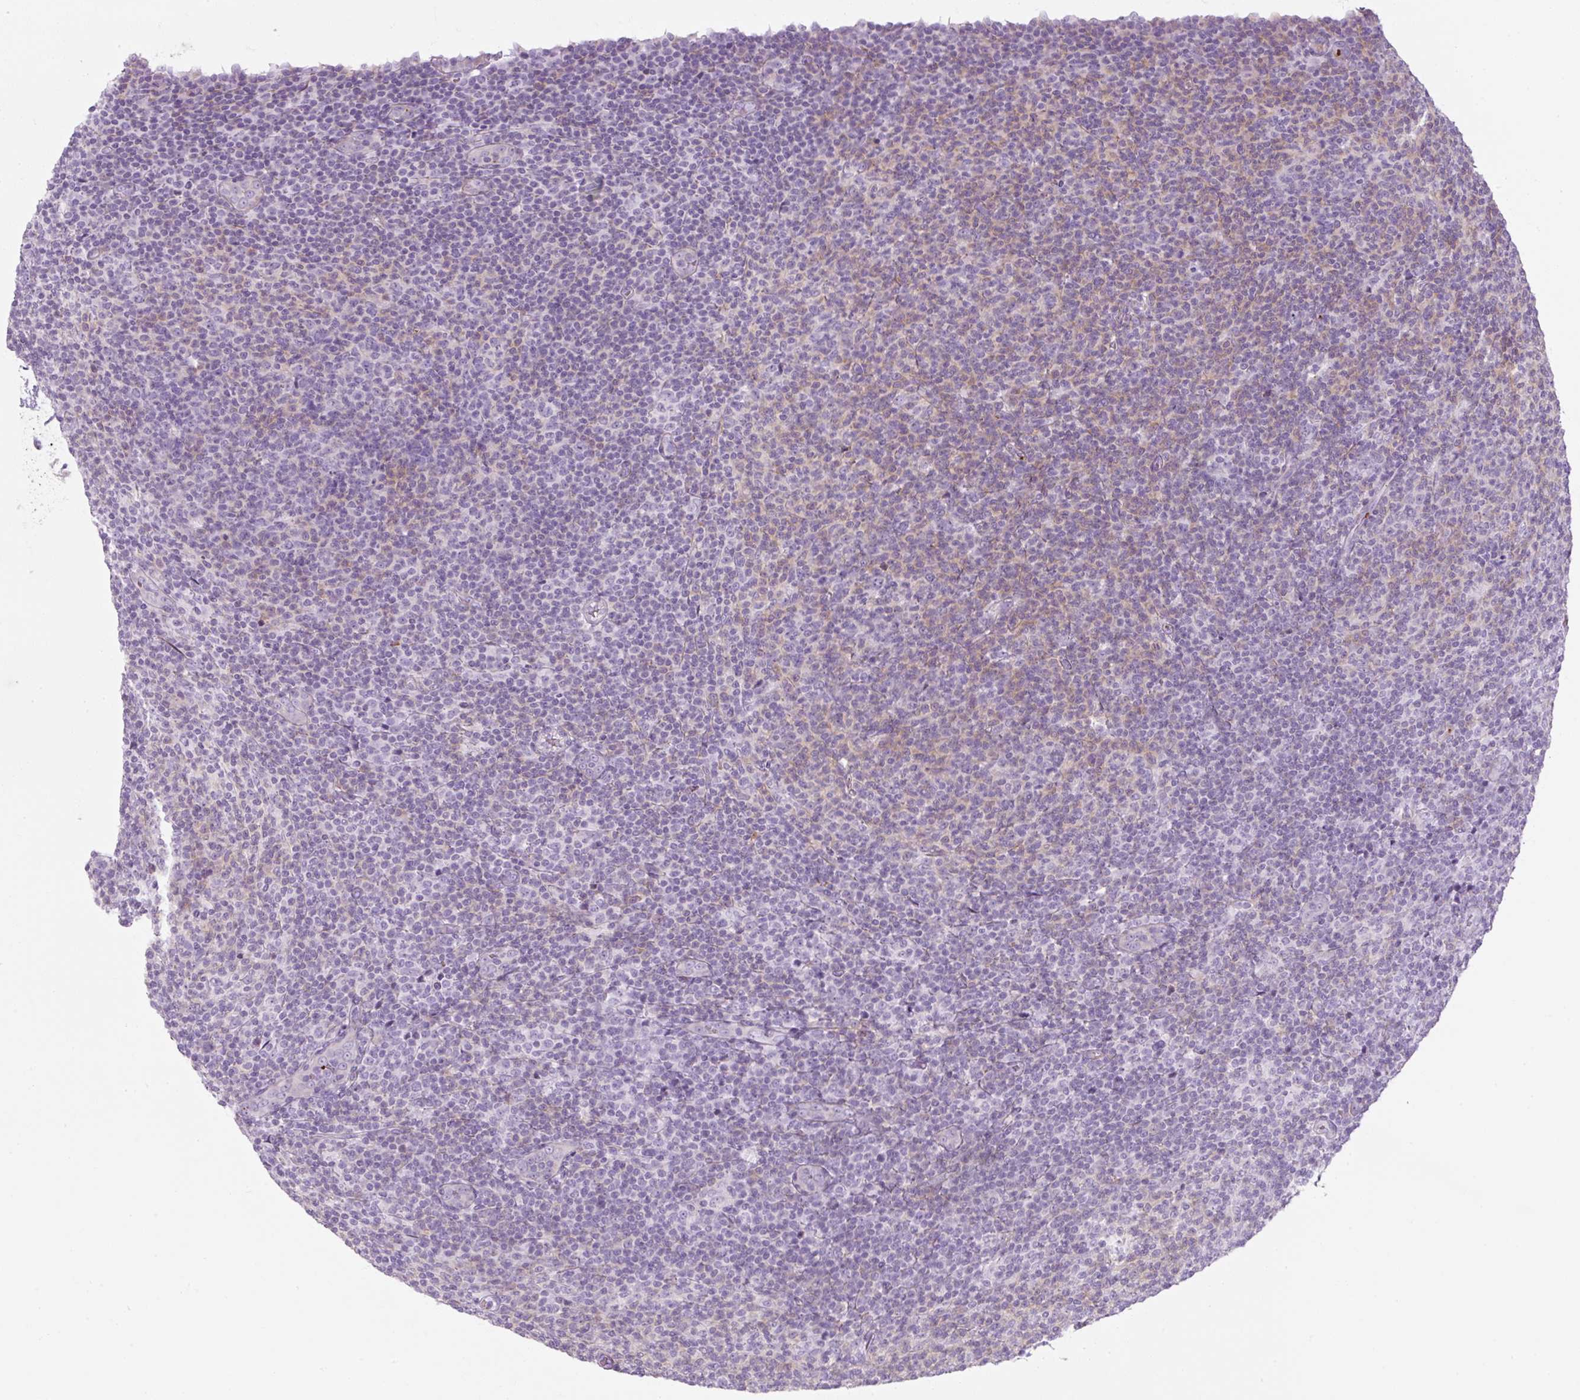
{"staining": {"intensity": "negative", "quantity": "none", "location": "none"}, "tissue": "lymphoma", "cell_type": "Tumor cells", "image_type": "cancer", "snomed": [{"axis": "morphology", "description": "Malignant lymphoma, non-Hodgkin's type, Low grade"}, {"axis": "topography", "description": "Lymph node"}], "caption": "Immunohistochemistry of lymphoma shows no expression in tumor cells.", "gene": "PF4V1", "patient": {"sex": "male", "age": 66}}